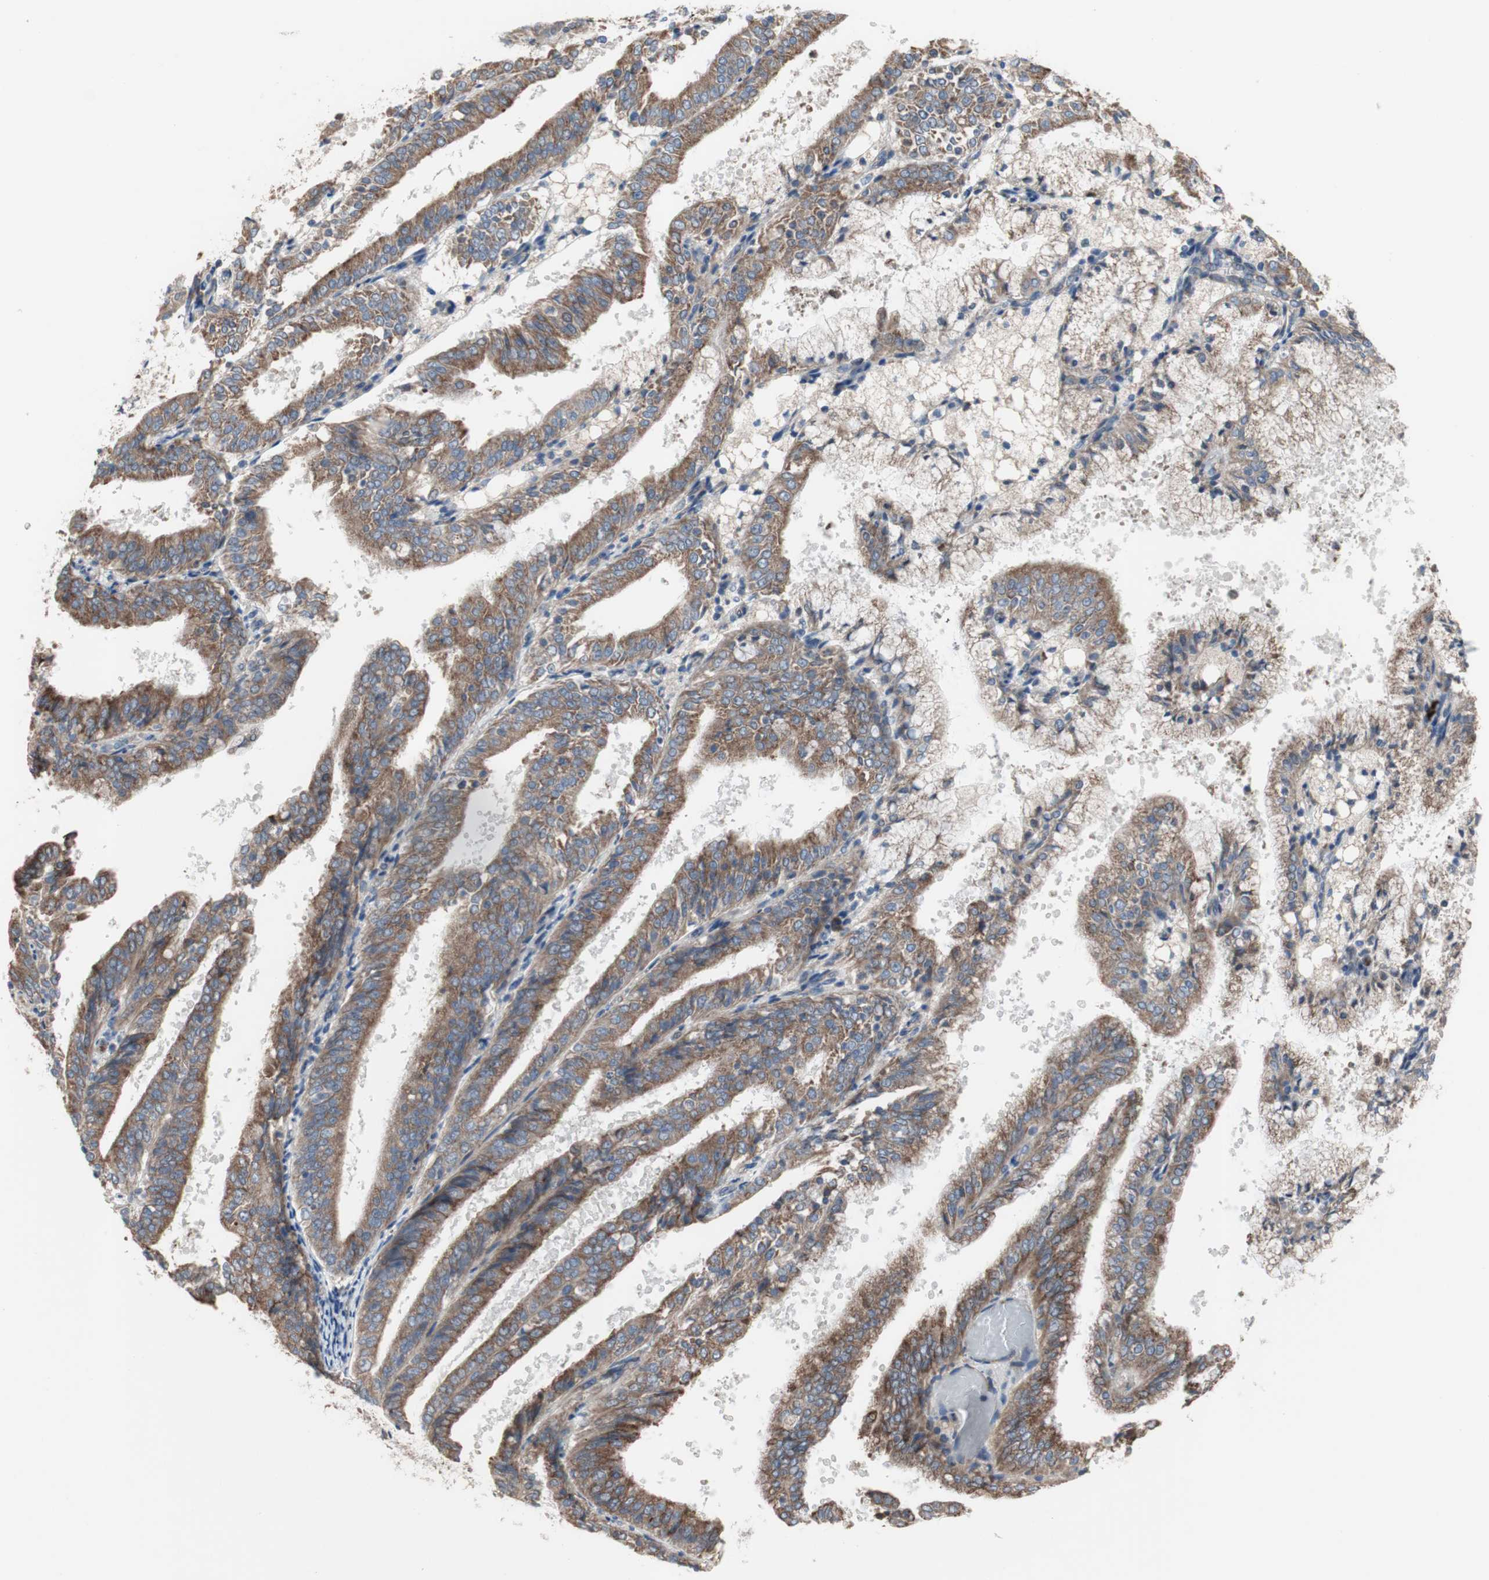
{"staining": {"intensity": "moderate", "quantity": ">75%", "location": "cytoplasmic/membranous"}, "tissue": "endometrial cancer", "cell_type": "Tumor cells", "image_type": "cancer", "snomed": [{"axis": "morphology", "description": "Adenocarcinoma, NOS"}, {"axis": "topography", "description": "Endometrium"}], "caption": "Tumor cells exhibit moderate cytoplasmic/membranous staining in about >75% of cells in endometrial cancer (adenocarcinoma).", "gene": "TTC14", "patient": {"sex": "female", "age": 63}}